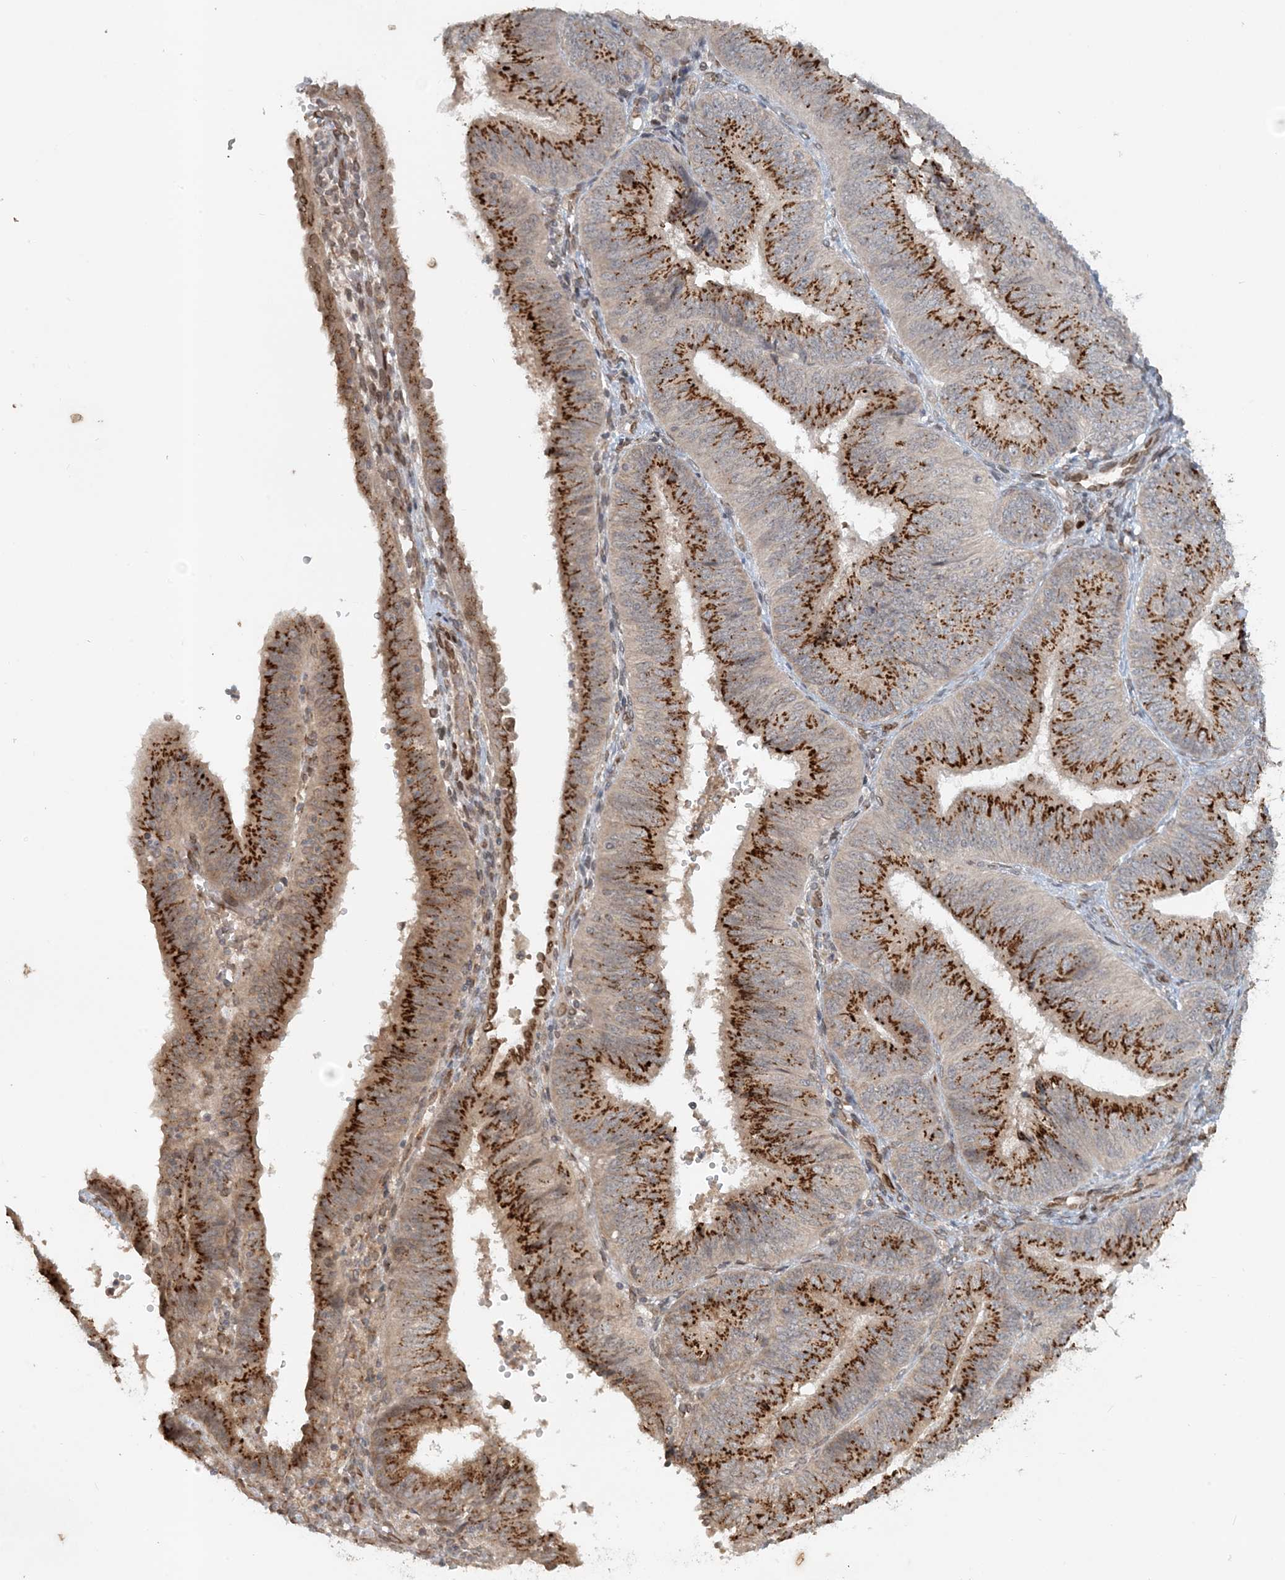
{"staining": {"intensity": "strong", "quantity": ">75%", "location": "cytoplasmic/membranous"}, "tissue": "endometrial cancer", "cell_type": "Tumor cells", "image_type": "cancer", "snomed": [{"axis": "morphology", "description": "Adenocarcinoma, NOS"}, {"axis": "topography", "description": "Endometrium"}], "caption": "A histopathology image of human endometrial cancer stained for a protein reveals strong cytoplasmic/membranous brown staining in tumor cells.", "gene": "SLC35A2", "patient": {"sex": "female", "age": 58}}